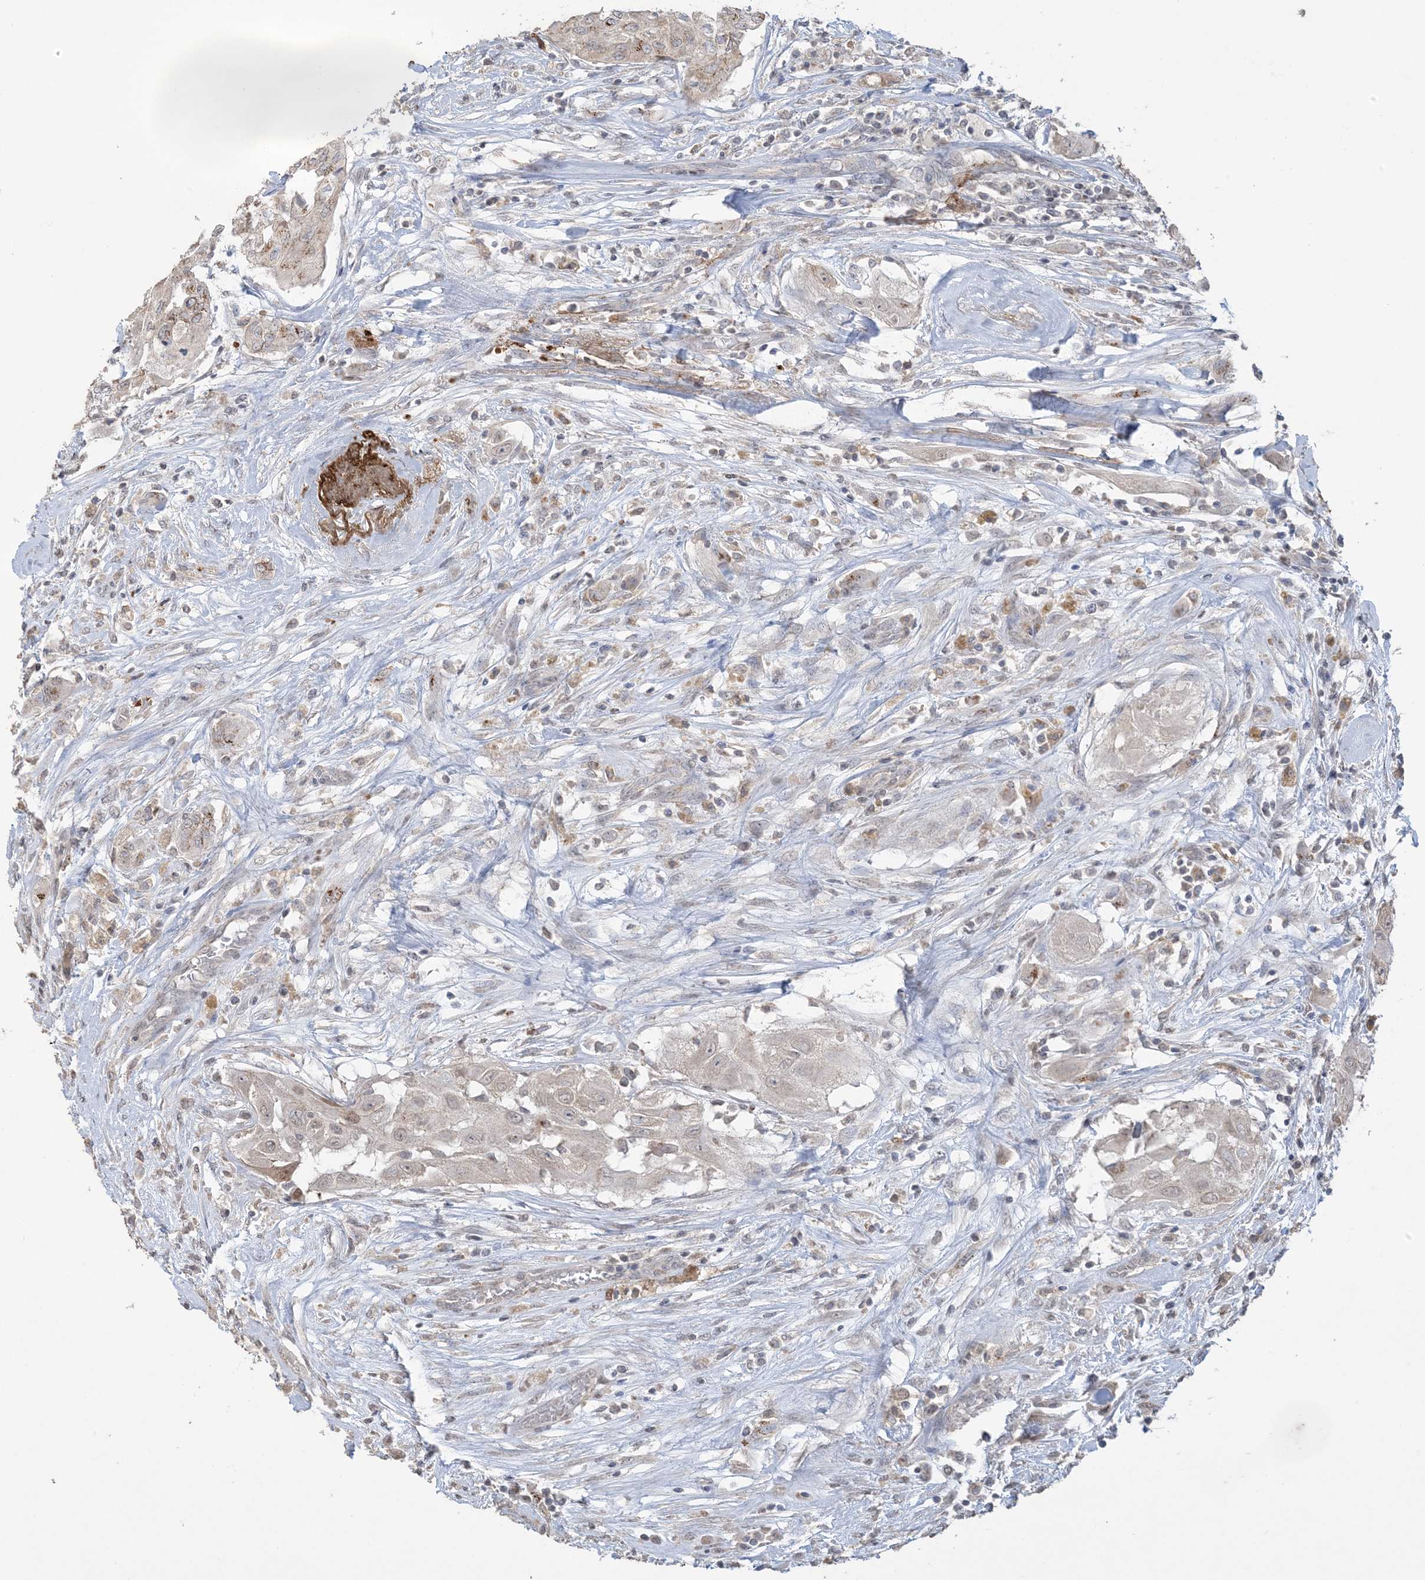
{"staining": {"intensity": "moderate", "quantity": "25%-75%", "location": "cytoplasmic/membranous"}, "tissue": "thyroid cancer", "cell_type": "Tumor cells", "image_type": "cancer", "snomed": [{"axis": "morphology", "description": "Papillary adenocarcinoma, NOS"}, {"axis": "topography", "description": "Thyroid gland"}], "caption": "Protein expression analysis of human thyroid cancer reveals moderate cytoplasmic/membranous positivity in approximately 25%-75% of tumor cells. (brown staining indicates protein expression, while blue staining denotes nuclei).", "gene": "XRN1", "patient": {"sex": "female", "age": 59}}